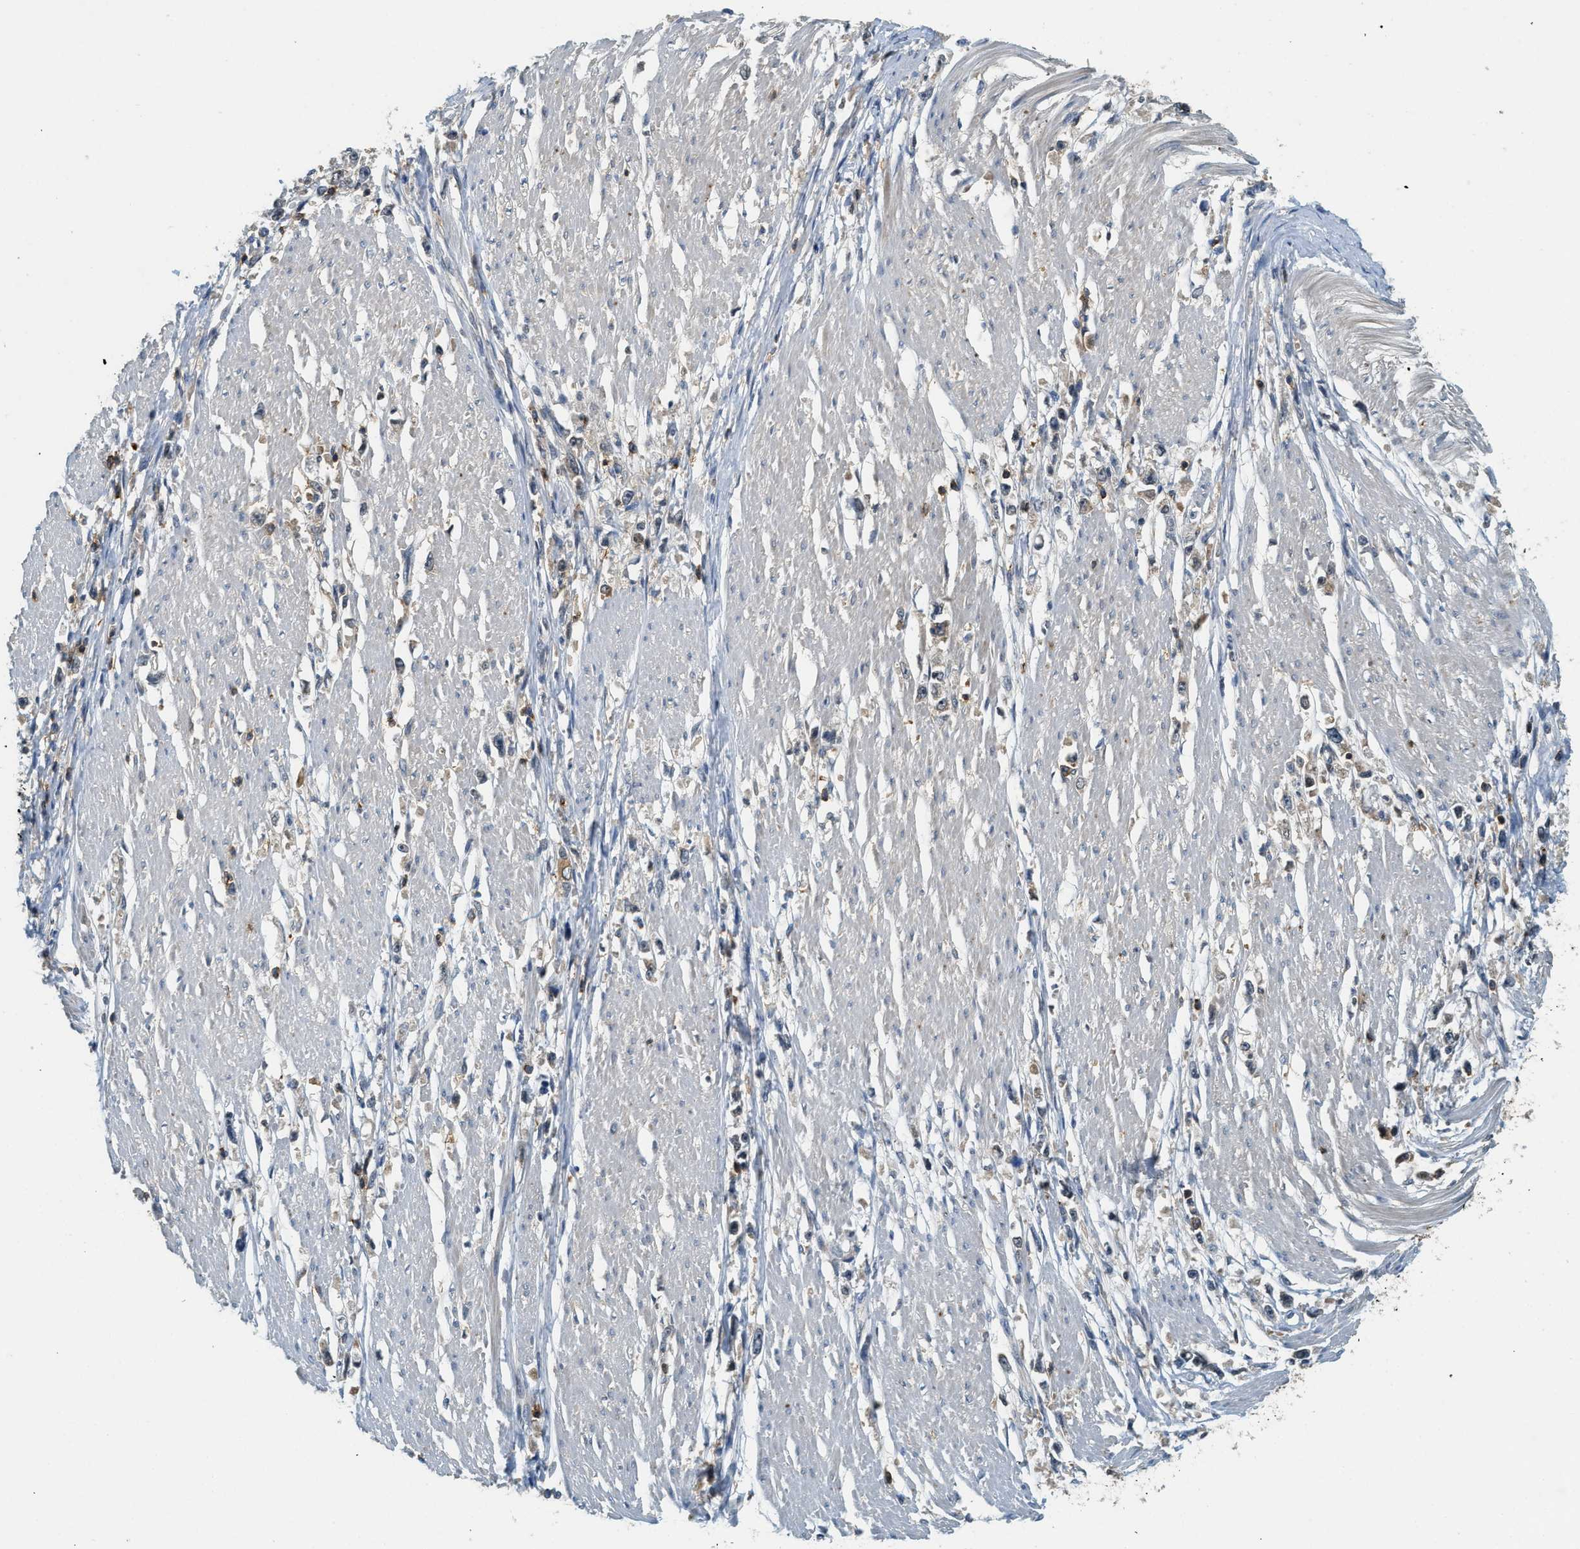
{"staining": {"intensity": "strong", "quantity": "<25%", "location": "cytoplasmic/membranous"}, "tissue": "stomach cancer", "cell_type": "Tumor cells", "image_type": "cancer", "snomed": [{"axis": "morphology", "description": "Adenocarcinoma, NOS"}, {"axis": "topography", "description": "Stomach"}], "caption": "DAB (3,3'-diaminobenzidine) immunohistochemical staining of human adenocarcinoma (stomach) displays strong cytoplasmic/membranous protein staining in about <25% of tumor cells.", "gene": "GMPPB", "patient": {"sex": "female", "age": 59}}